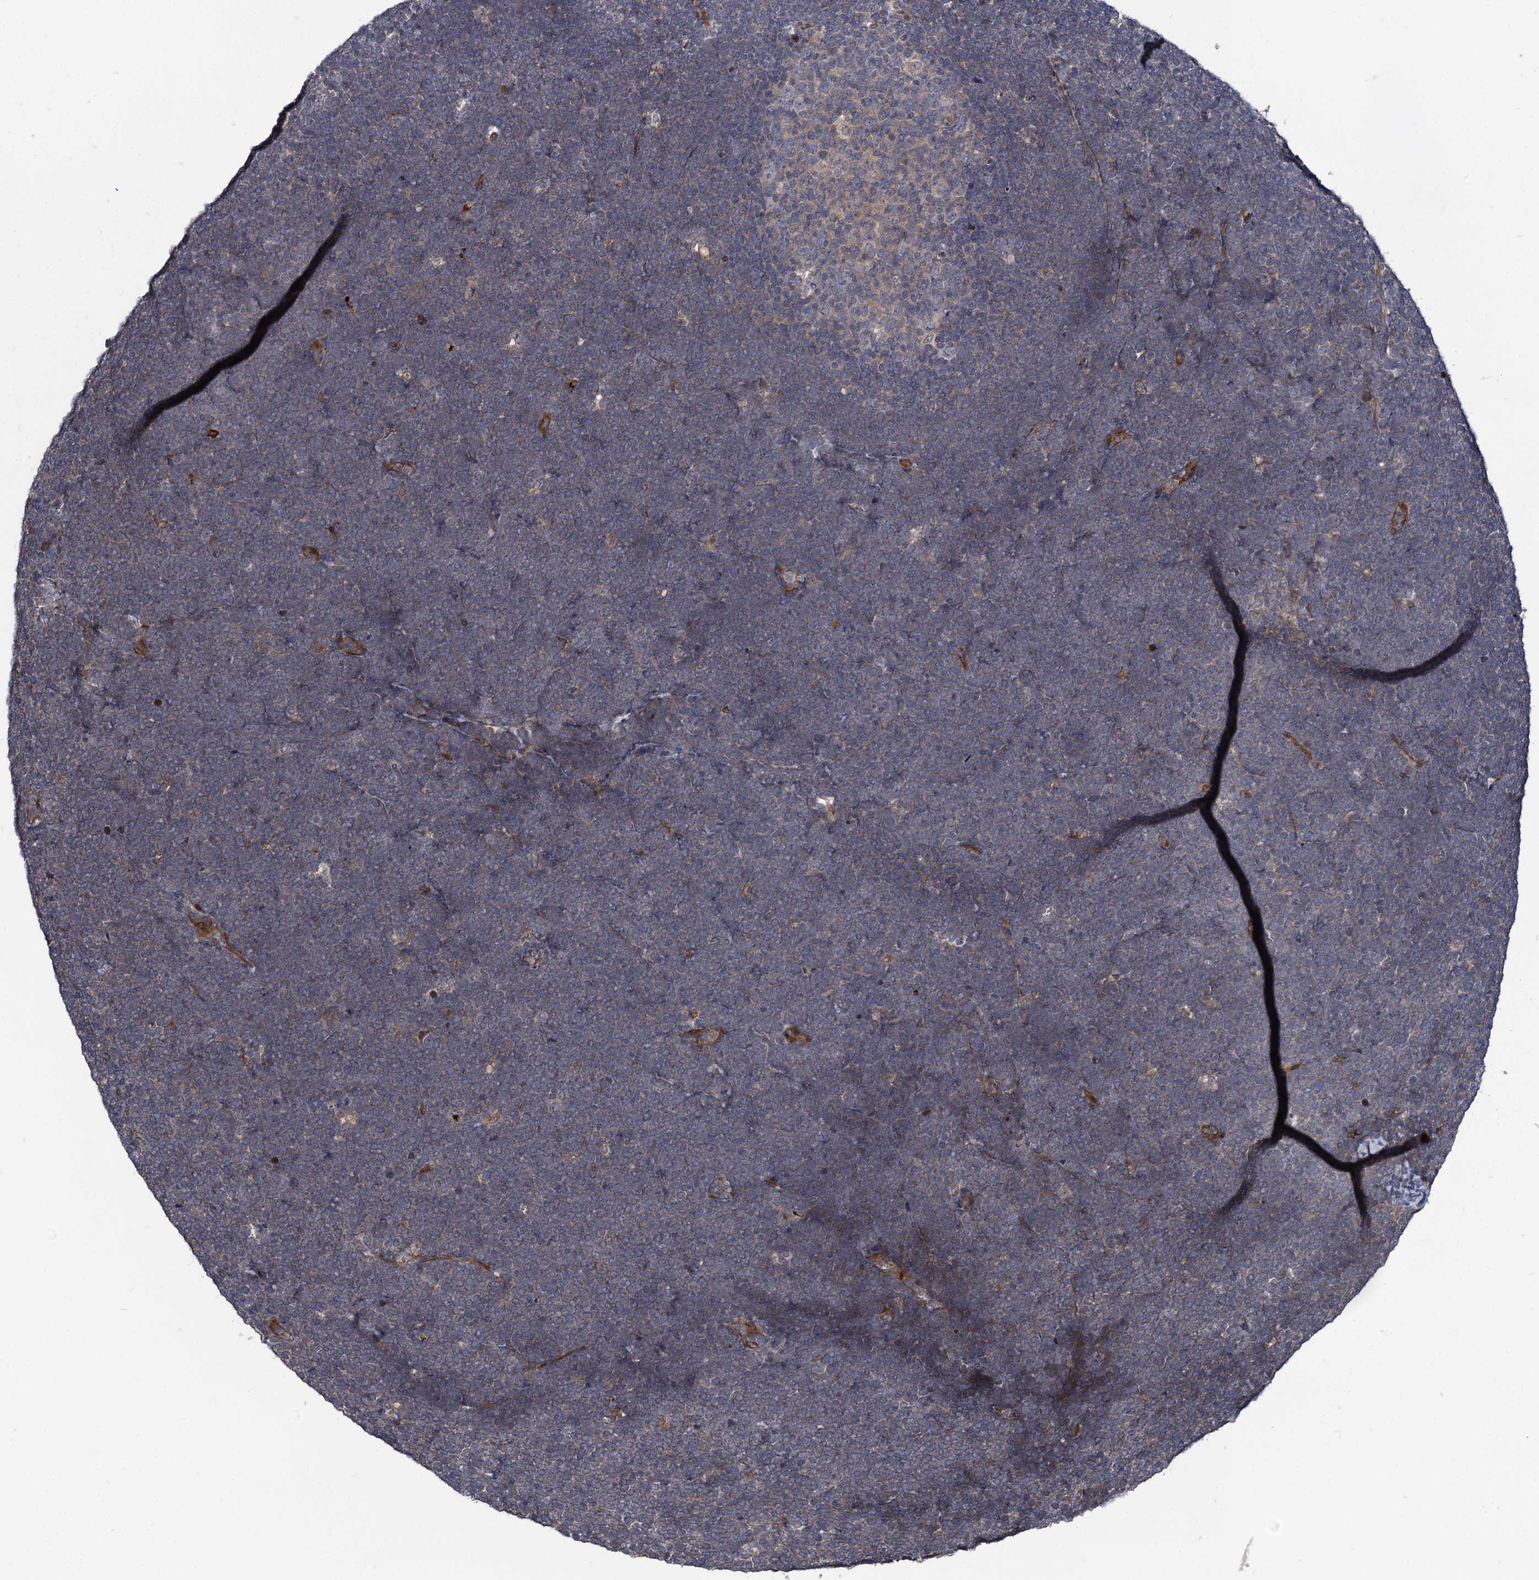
{"staining": {"intensity": "weak", "quantity": "25%-75%", "location": "cytoplasmic/membranous"}, "tissue": "lymphoma", "cell_type": "Tumor cells", "image_type": "cancer", "snomed": [{"axis": "morphology", "description": "Malignant lymphoma, non-Hodgkin's type, High grade"}, {"axis": "topography", "description": "Lymph node"}], "caption": "Immunohistochemical staining of lymphoma exhibits low levels of weak cytoplasmic/membranous positivity in about 25%-75% of tumor cells.", "gene": "KXD1", "patient": {"sex": "male", "age": 13}}